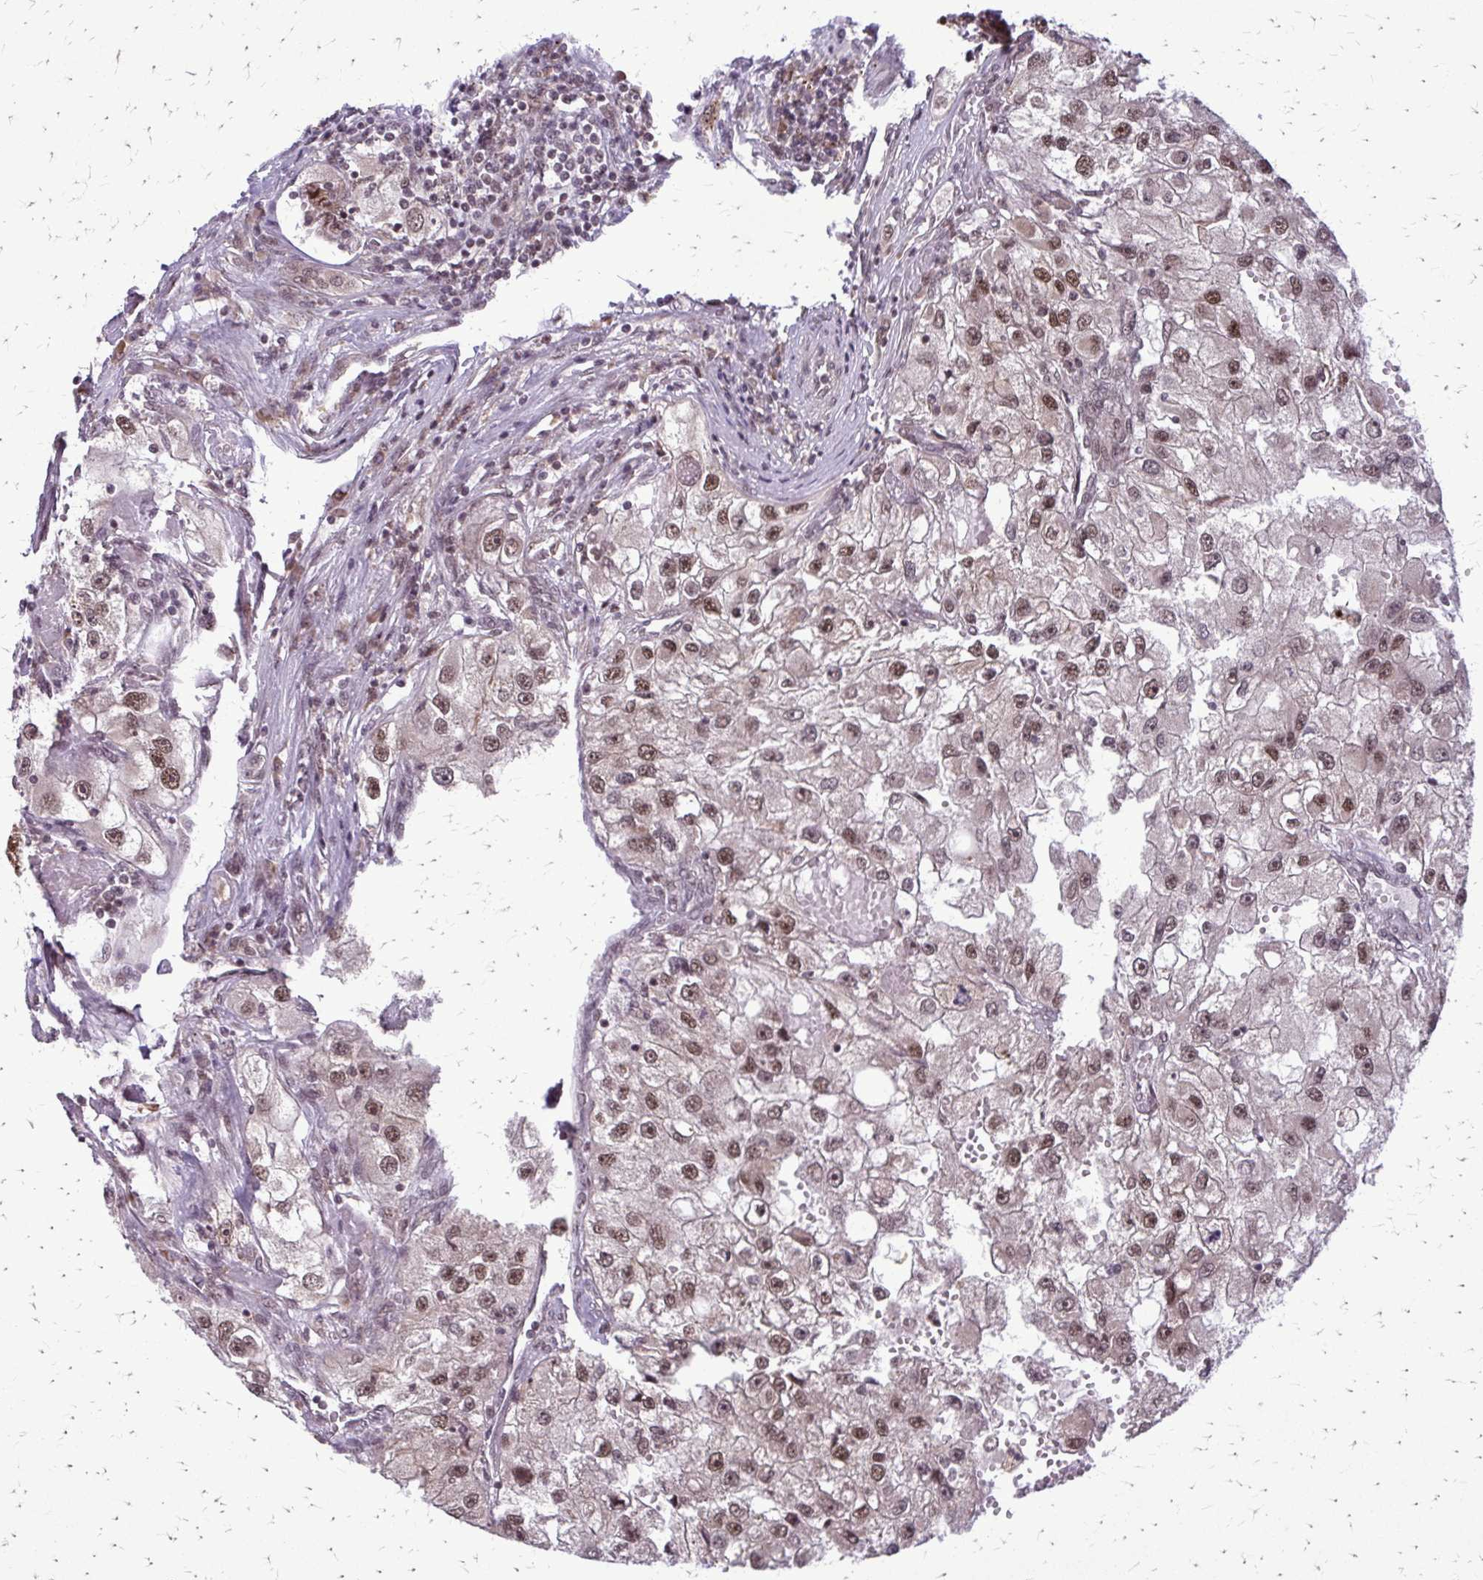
{"staining": {"intensity": "moderate", "quantity": ">75%", "location": "nuclear"}, "tissue": "renal cancer", "cell_type": "Tumor cells", "image_type": "cancer", "snomed": [{"axis": "morphology", "description": "Adenocarcinoma, NOS"}, {"axis": "topography", "description": "Kidney"}], "caption": "Renal cancer tissue shows moderate nuclear staining in approximately >75% of tumor cells, visualized by immunohistochemistry.", "gene": "HDAC3", "patient": {"sex": "male", "age": 63}}